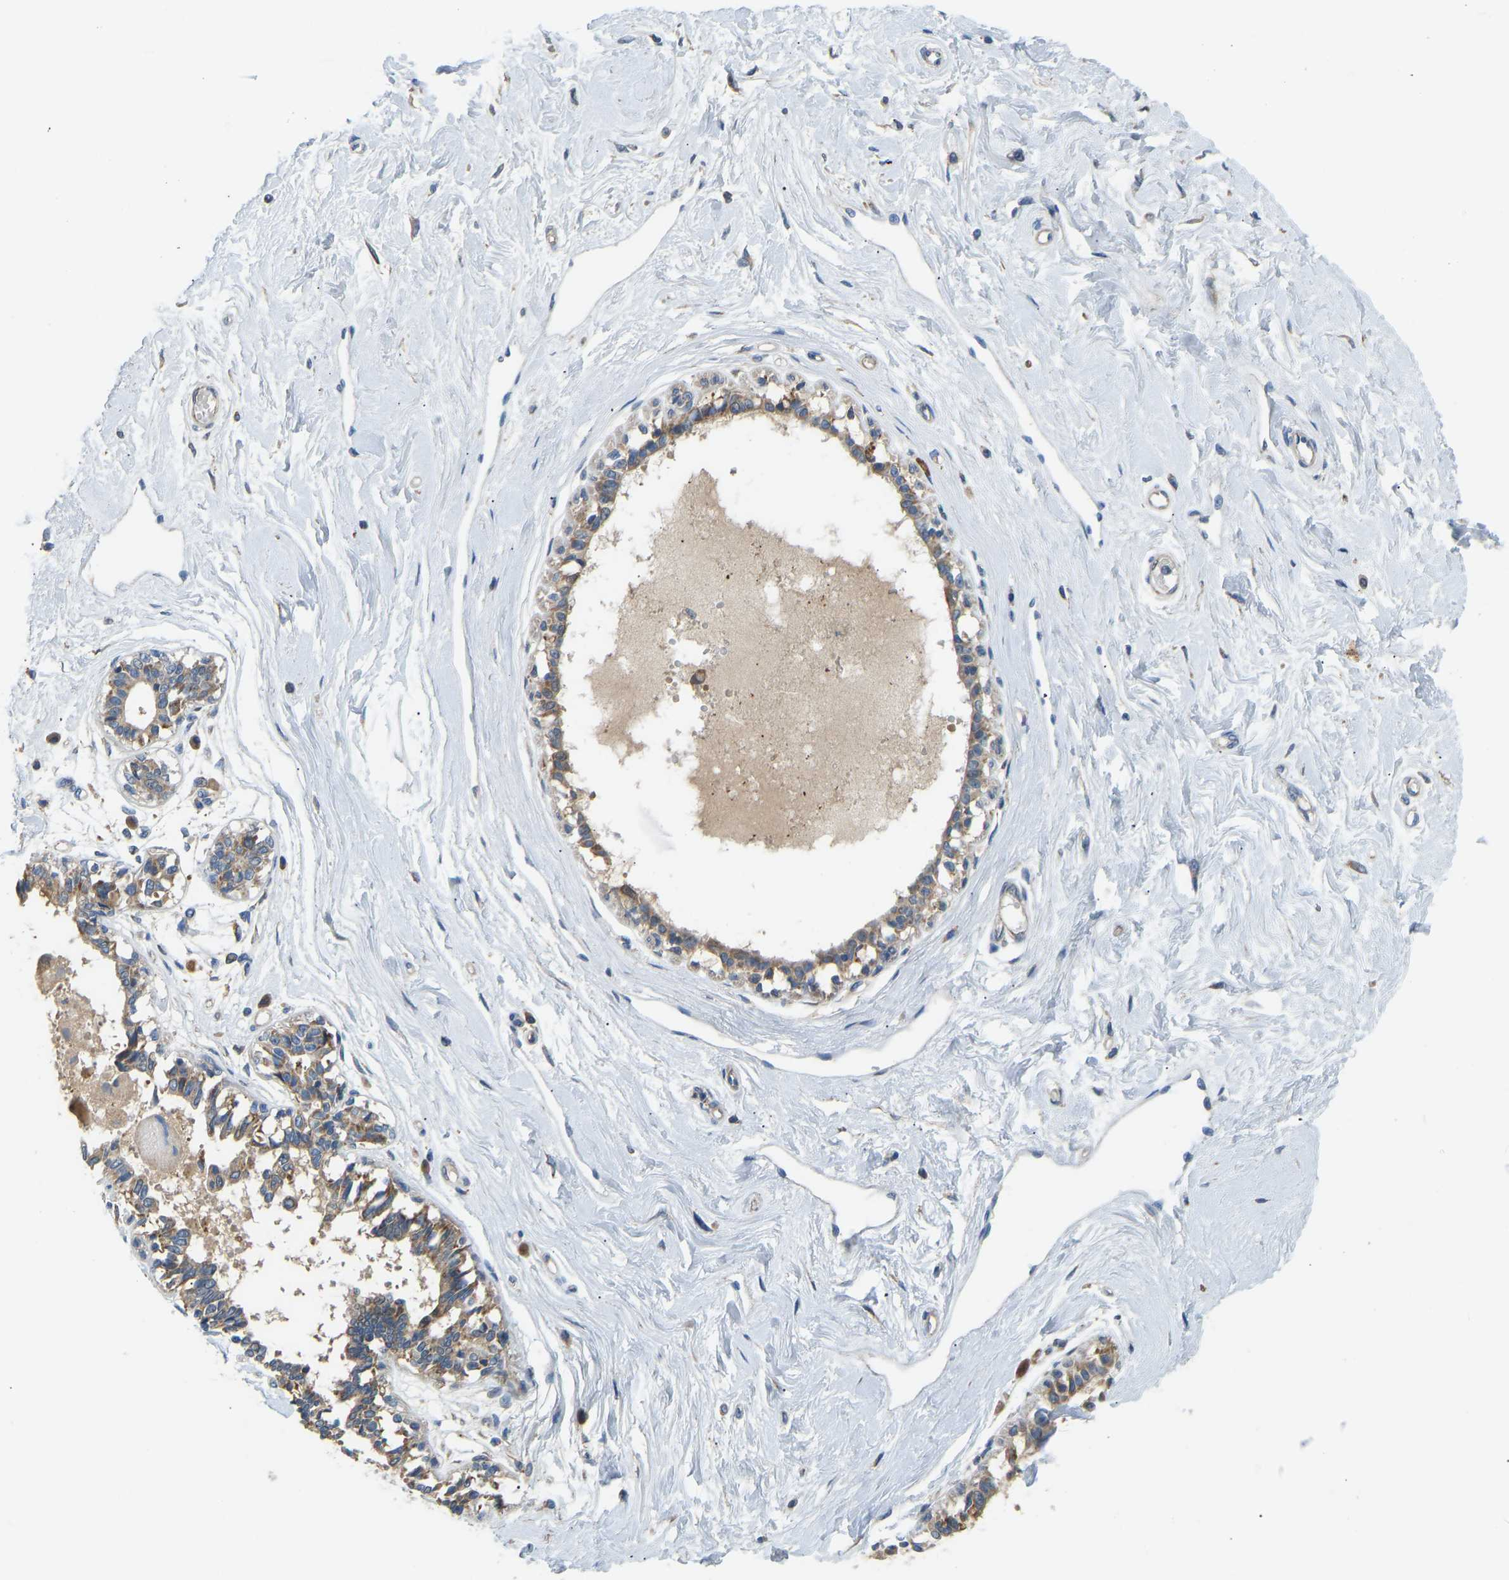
{"staining": {"intensity": "negative", "quantity": "none", "location": "none"}, "tissue": "breast", "cell_type": "Adipocytes", "image_type": "normal", "snomed": [{"axis": "morphology", "description": "Normal tissue, NOS"}, {"axis": "topography", "description": "Breast"}], "caption": "DAB immunohistochemical staining of benign human breast demonstrates no significant positivity in adipocytes.", "gene": "RBP1", "patient": {"sex": "female", "age": 45}}